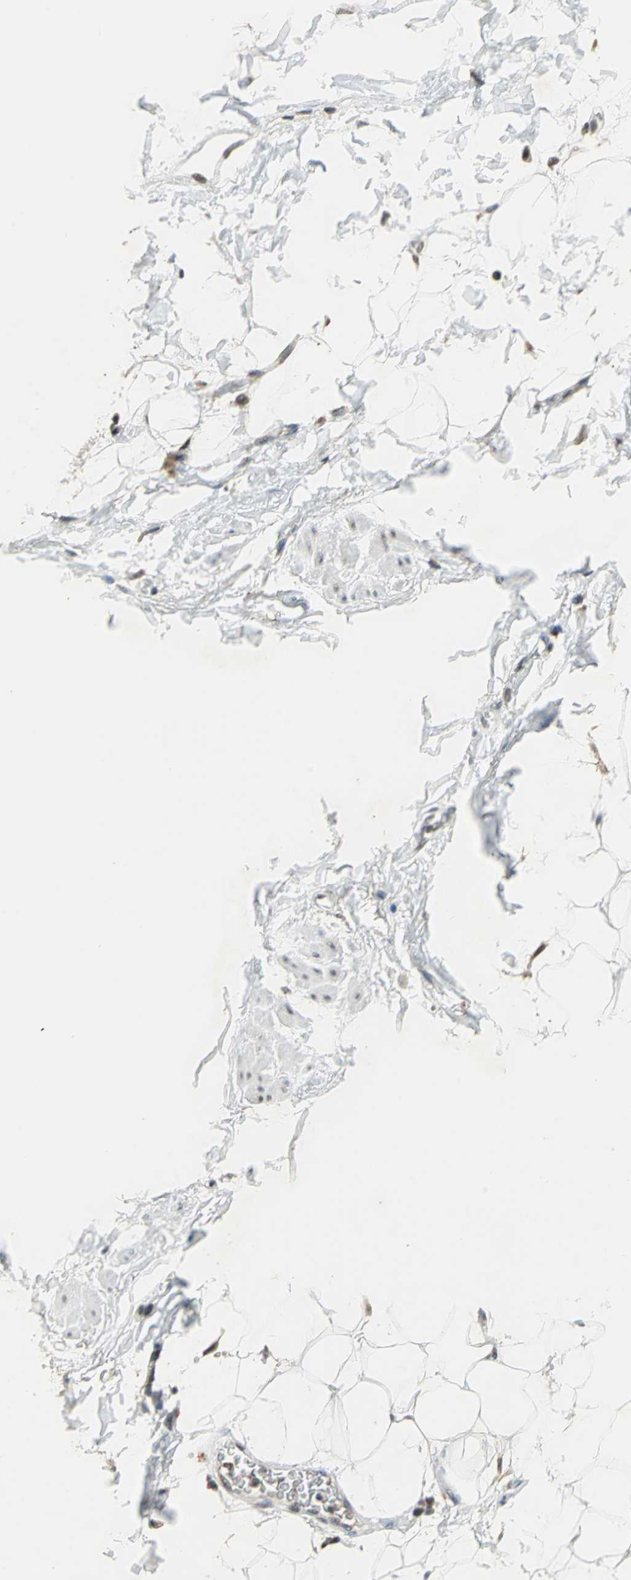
{"staining": {"intensity": "moderate", "quantity": "25%-75%", "location": "nuclear"}, "tissue": "adipose tissue", "cell_type": "Adipocytes", "image_type": "normal", "snomed": [{"axis": "morphology", "description": "Normal tissue, NOS"}, {"axis": "morphology", "description": "Urothelial carcinoma, High grade"}, {"axis": "topography", "description": "Vascular tissue"}, {"axis": "topography", "description": "Urinary bladder"}], "caption": "Immunohistochemical staining of normal adipose tissue demonstrates 25%-75% levels of moderate nuclear protein expression in about 25%-75% of adipocytes.", "gene": "RAD17", "patient": {"sex": "female", "age": 56}}